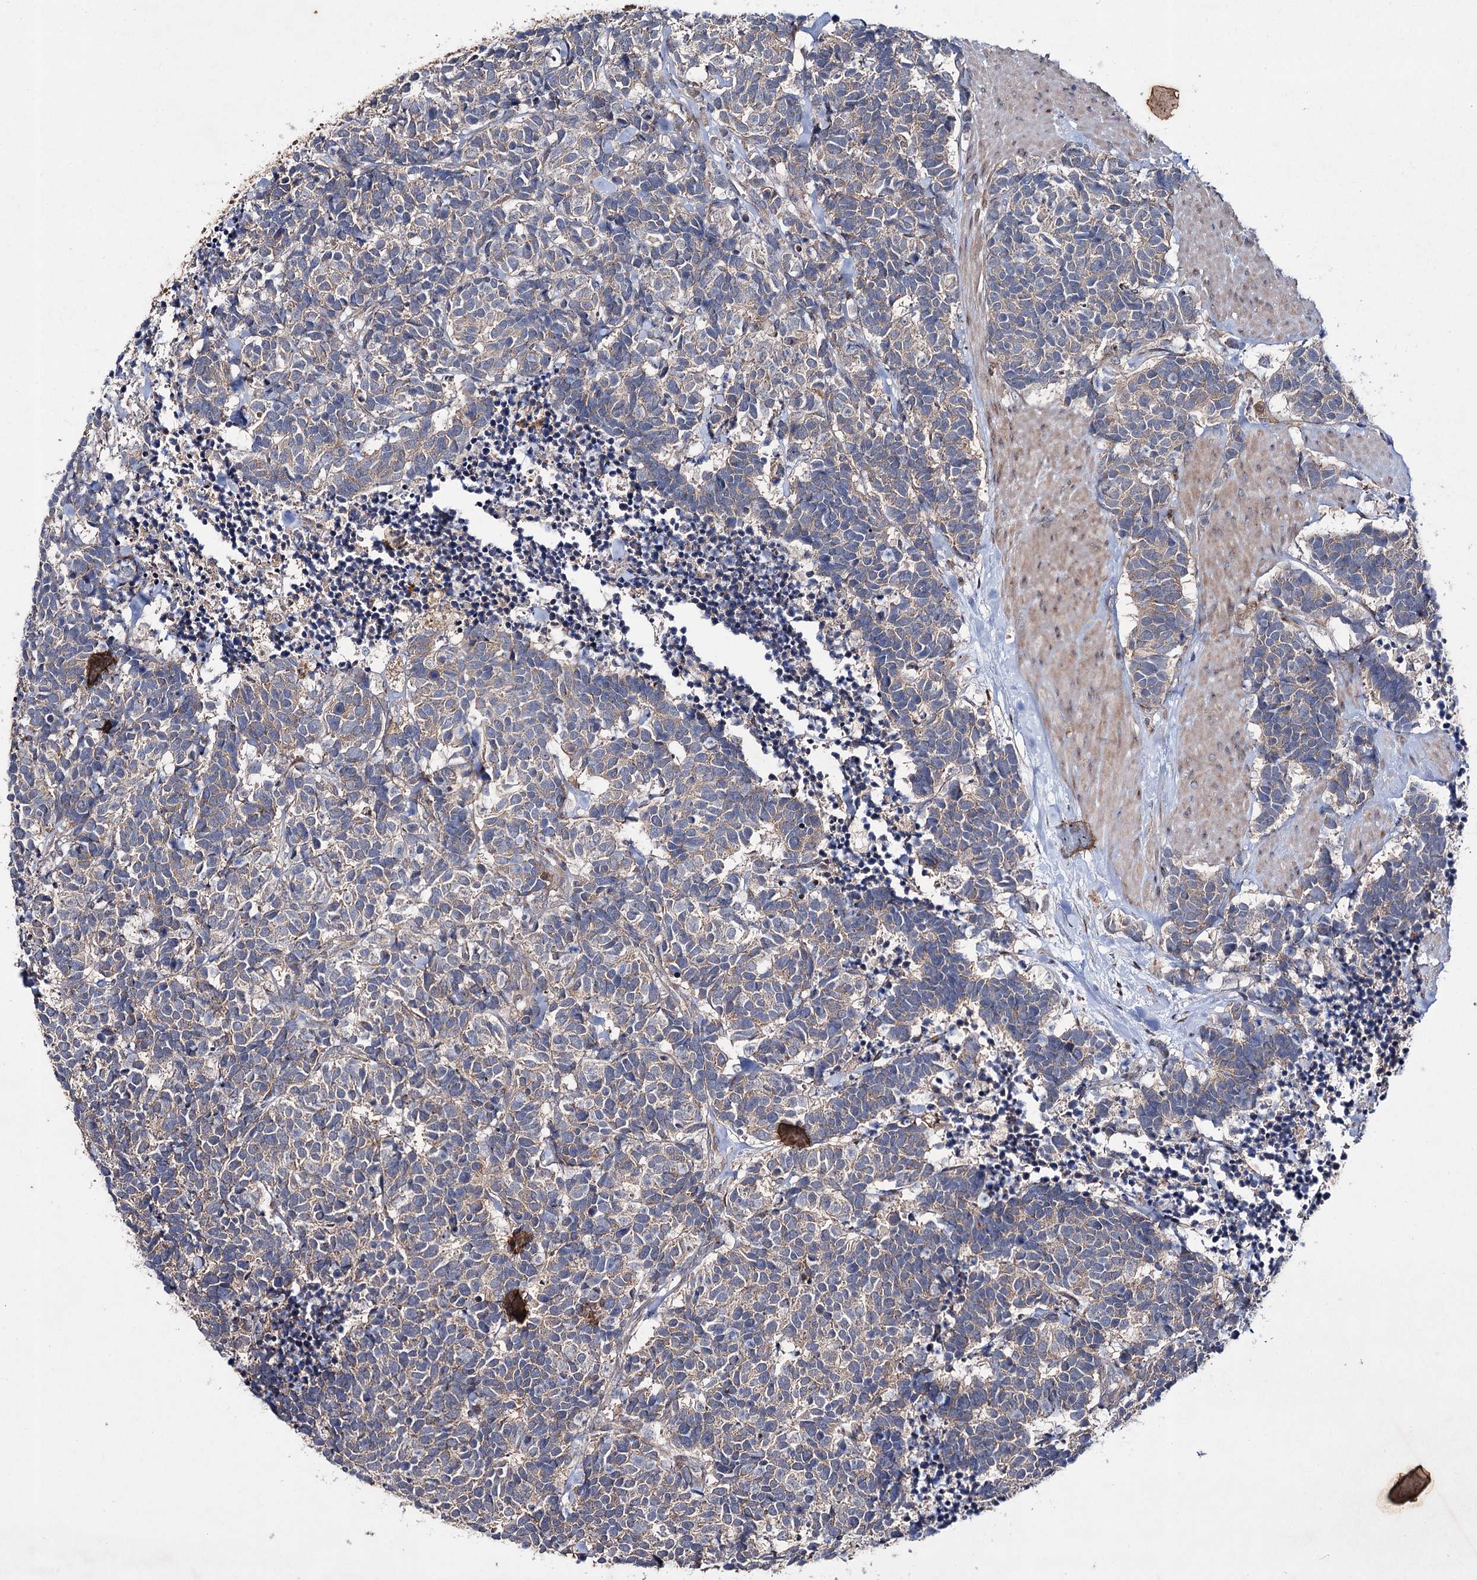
{"staining": {"intensity": "negative", "quantity": "none", "location": "none"}, "tissue": "carcinoid", "cell_type": "Tumor cells", "image_type": "cancer", "snomed": [{"axis": "morphology", "description": "Carcinoma, NOS"}, {"axis": "morphology", "description": "Carcinoid, malignant, NOS"}, {"axis": "topography", "description": "Urinary bladder"}], "caption": "There is no significant staining in tumor cells of carcinoid (malignant).", "gene": "PTPN3", "patient": {"sex": "male", "age": 57}}